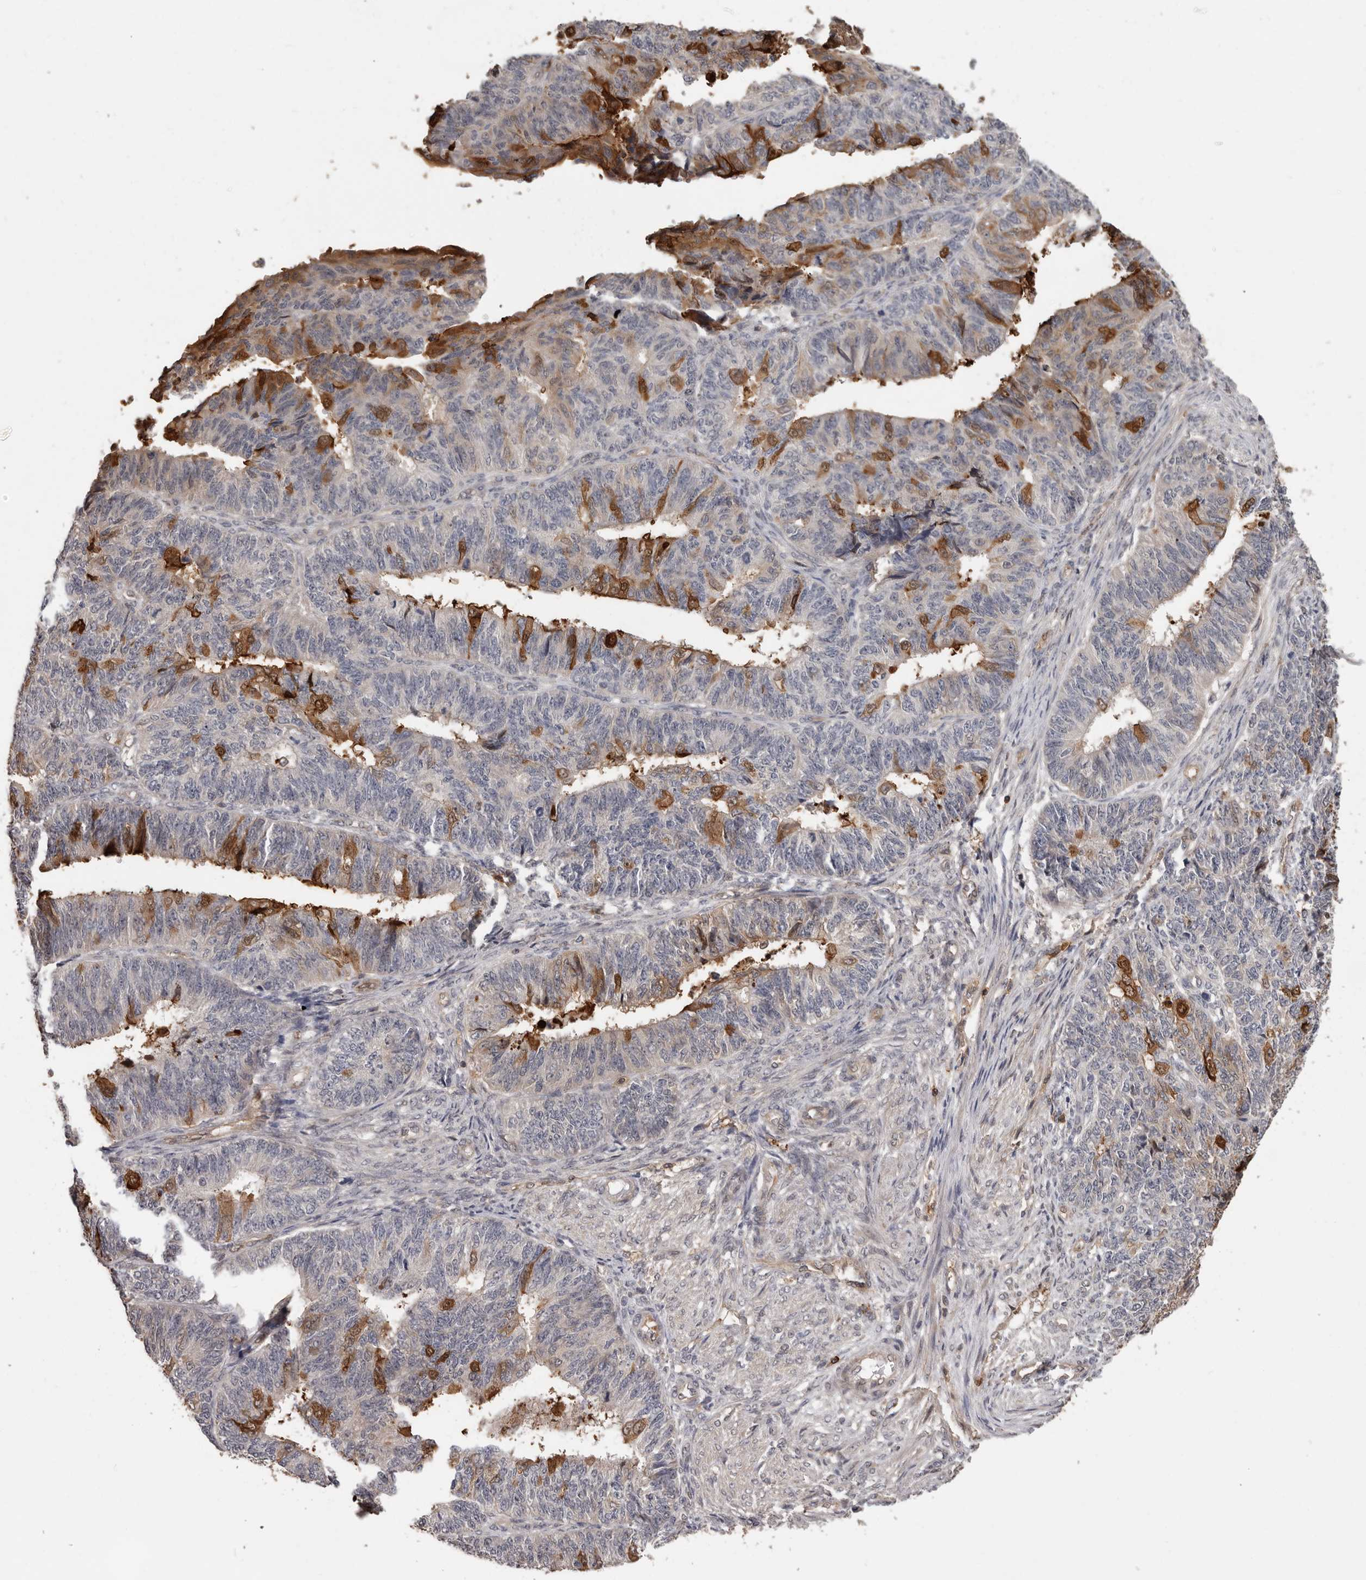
{"staining": {"intensity": "strong", "quantity": "<25%", "location": "cytoplasmic/membranous,nuclear"}, "tissue": "endometrial cancer", "cell_type": "Tumor cells", "image_type": "cancer", "snomed": [{"axis": "morphology", "description": "Adenocarcinoma, NOS"}, {"axis": "topography", "description": "Endometrium"}], "caption": "Immunohistochemistry micrograph of human endometrial cancer stained for a protein (brown), which reveals medium levels of strong cytoplasmic/membranous and nuclear positivity in about <25% of tumor cells.", "gene": "PRR12", "patient": {"sex": "female", "age": 32}}